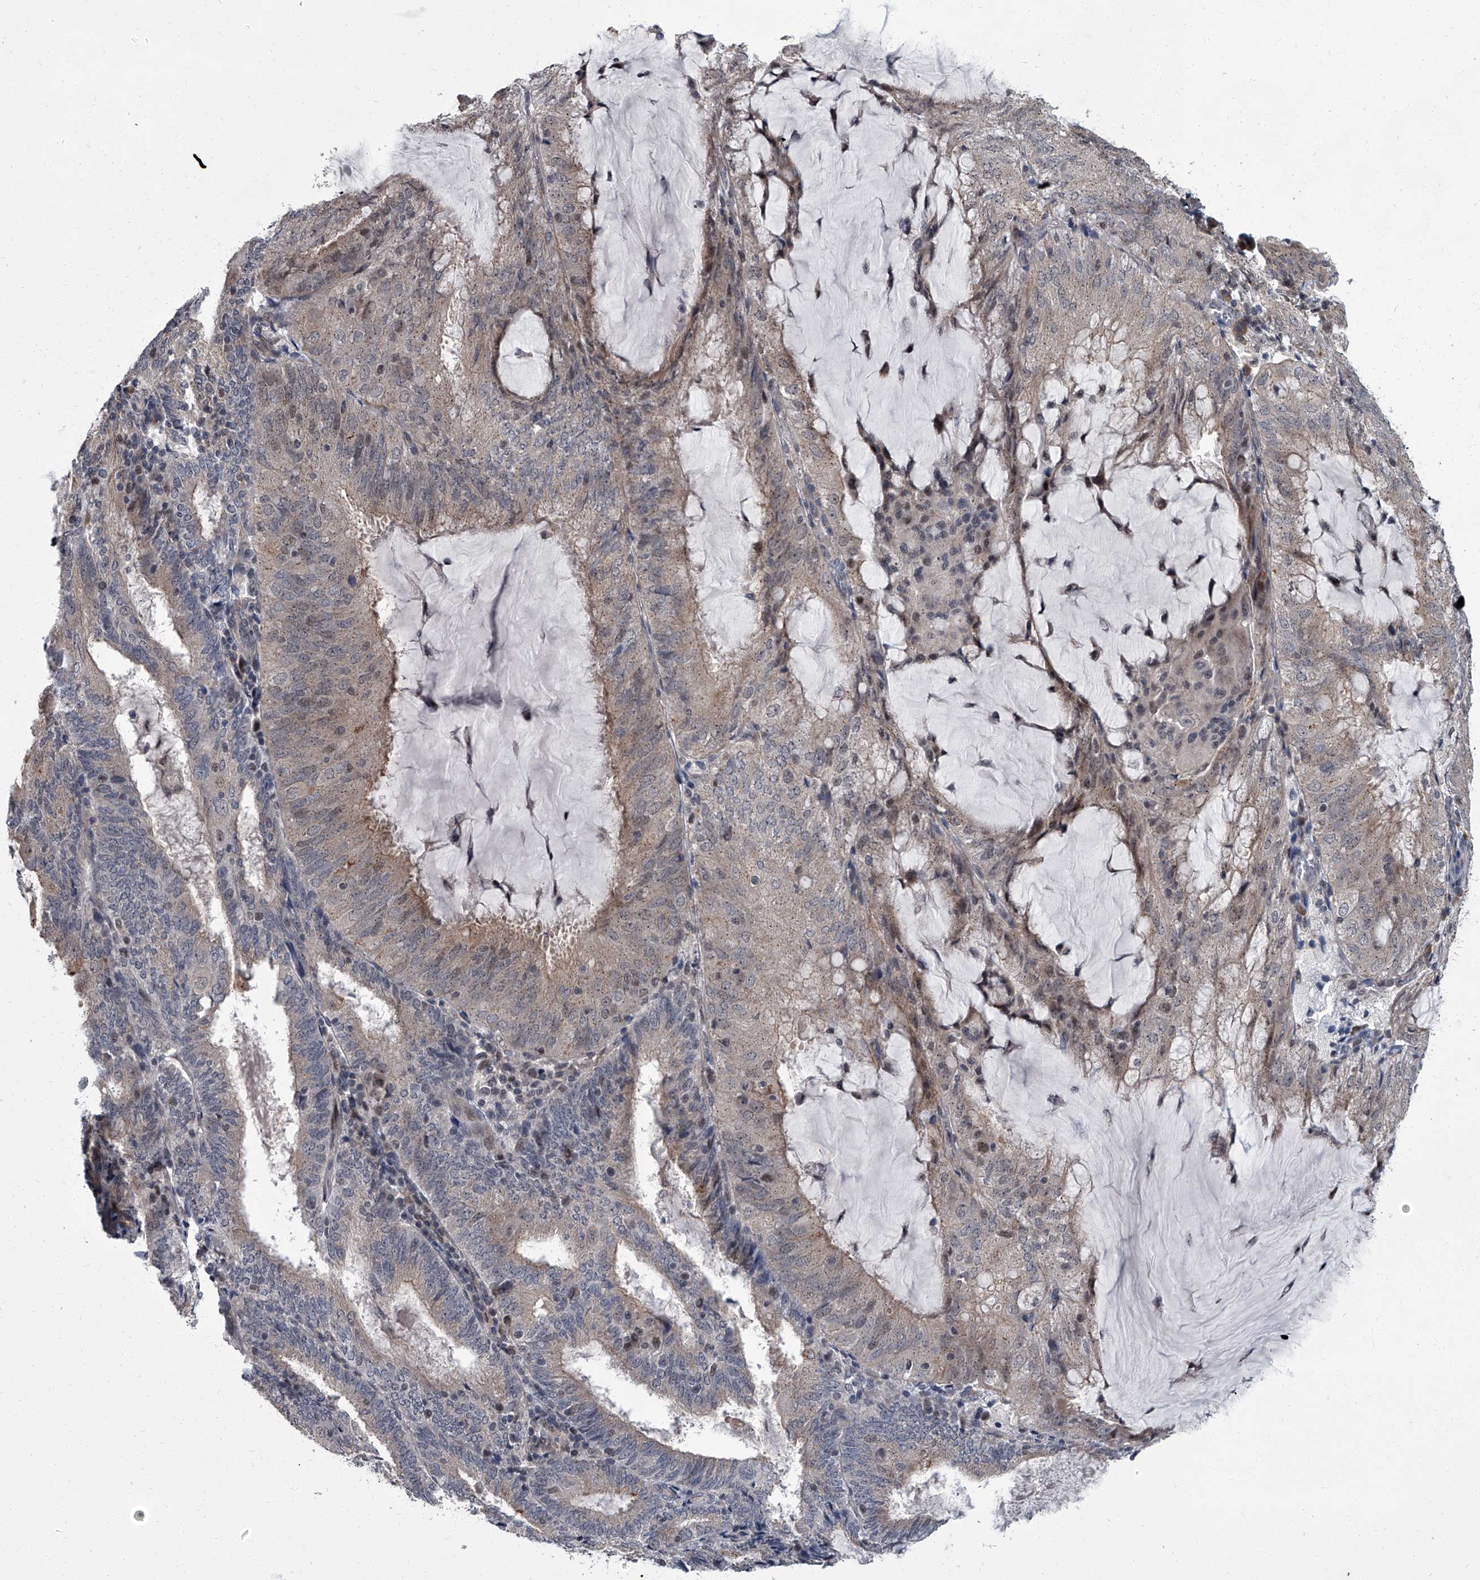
{"staining": {"intensity": "weak", "quantity": "25%-75%", "location": "cytoplasmic/membranous,nuclear"}, "tissue": "endometrial cancer", "cell_type": "Tumor cells", "image_type": "cancer", "snomed": [{"axis": "morphology", "description": "Adenocarcinoma, NOS"}, {"axis": "topography", "description": "Endometrium"}], "caption": "About 25%-75% of tumor cells in human endometrial adenocarcinoma reveal weak cytoplasmic/membranous and nuclear protein positivity as visualized by brown immunohistochemical staining.", "gene": "ZNF274", "patient": {"sex": "female", "age": 81}}